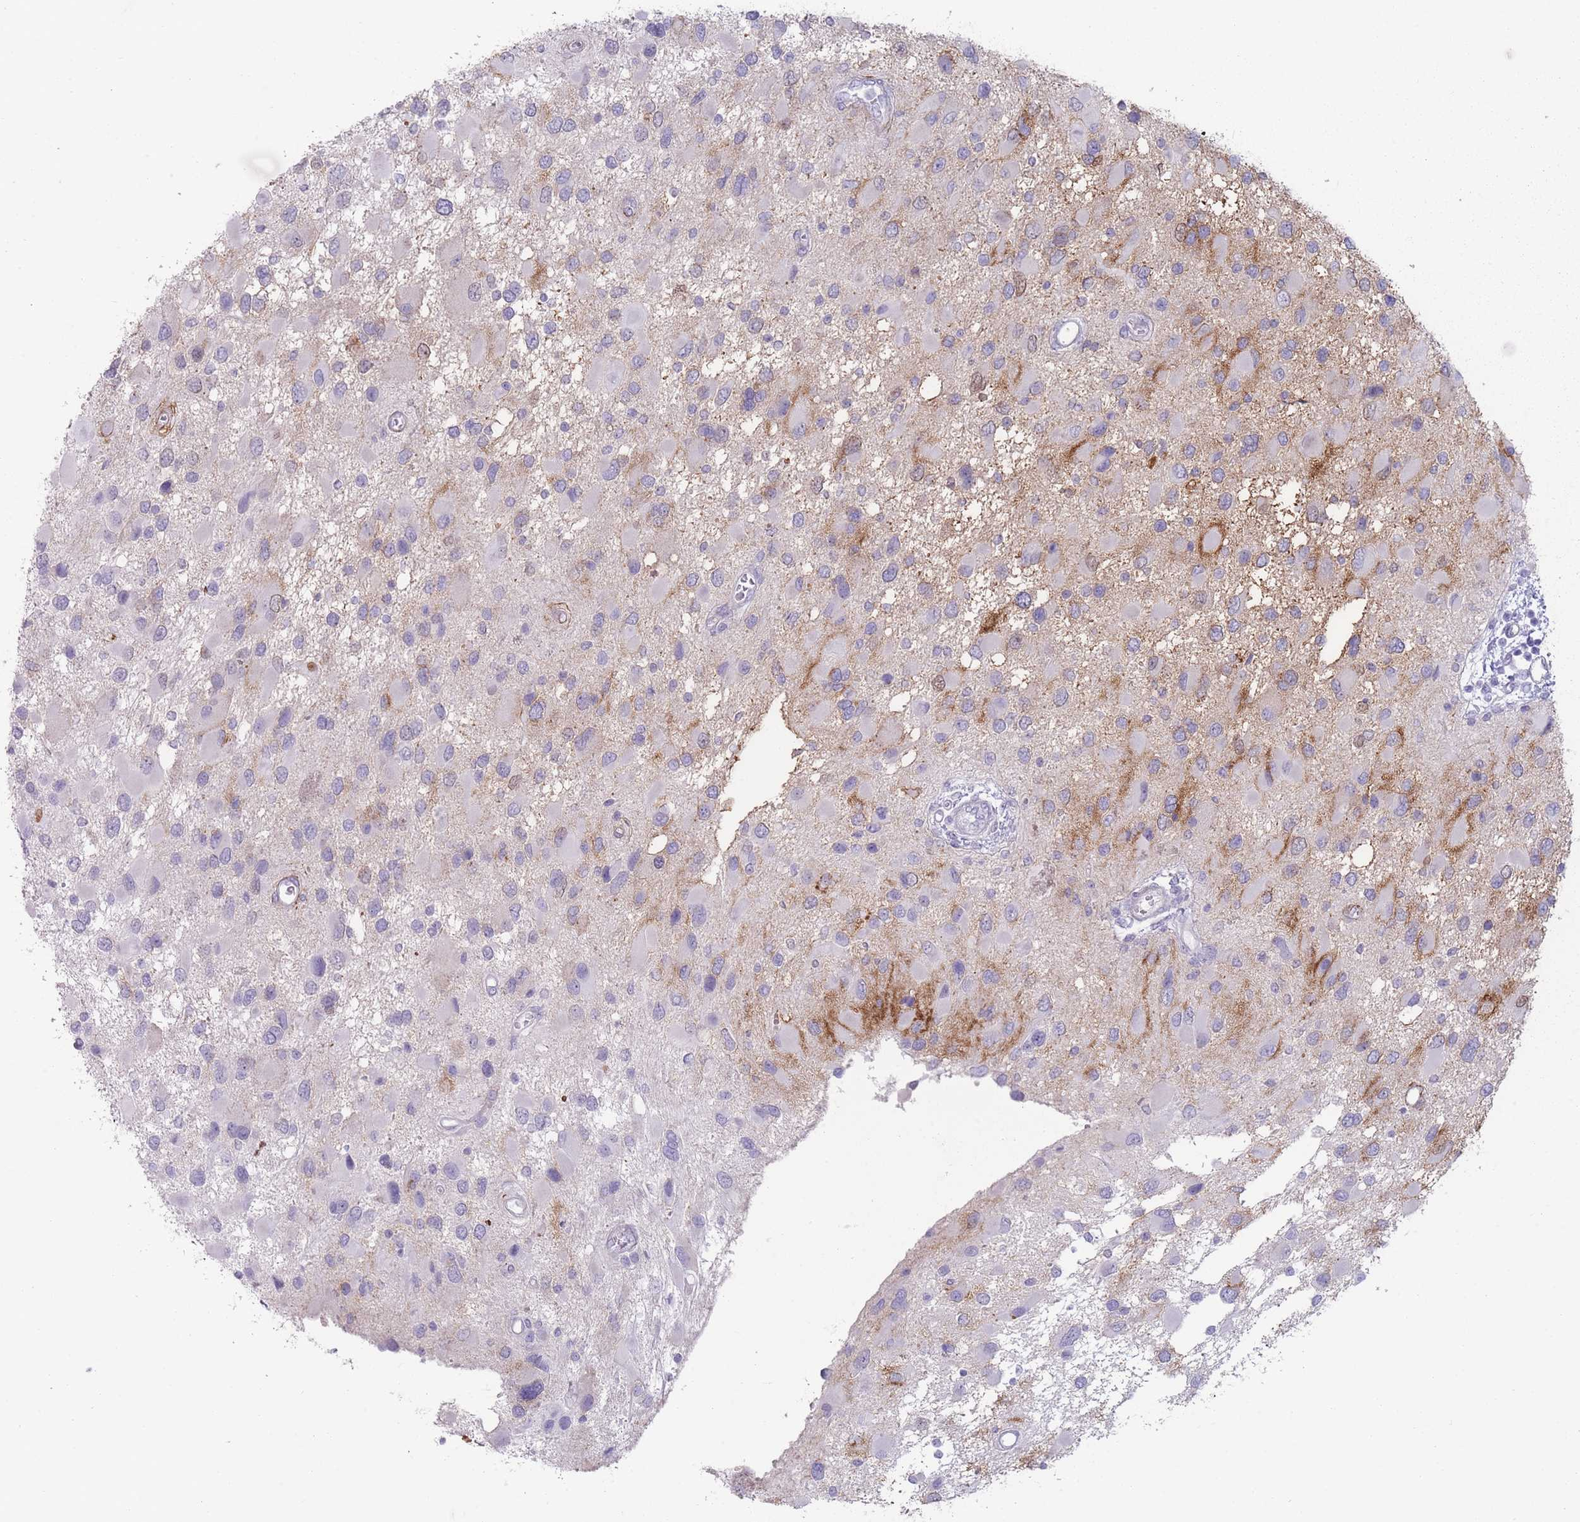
{"staining": {"intensity": "moderate", "quantity": "<25%", "location": "cytoplasmic/membranous"}, "tissue": "glioma", "cell_type": "Tumor cells", "image_type": "cancer", "snomed": [{"axis": "morphology", "description": "Glioma, malignant, High grade"}, {"axis": "topography", "description": "Brain"}], "caption": "Moderate cytoplasmic/membranous protein expression is present in about <25% of tumor cells in glioma. (DAB = brown stain, brightfield microscopy at high magnification).", "gene": "PAIP2B", "patient": {"sex": "male", "age": 53}}